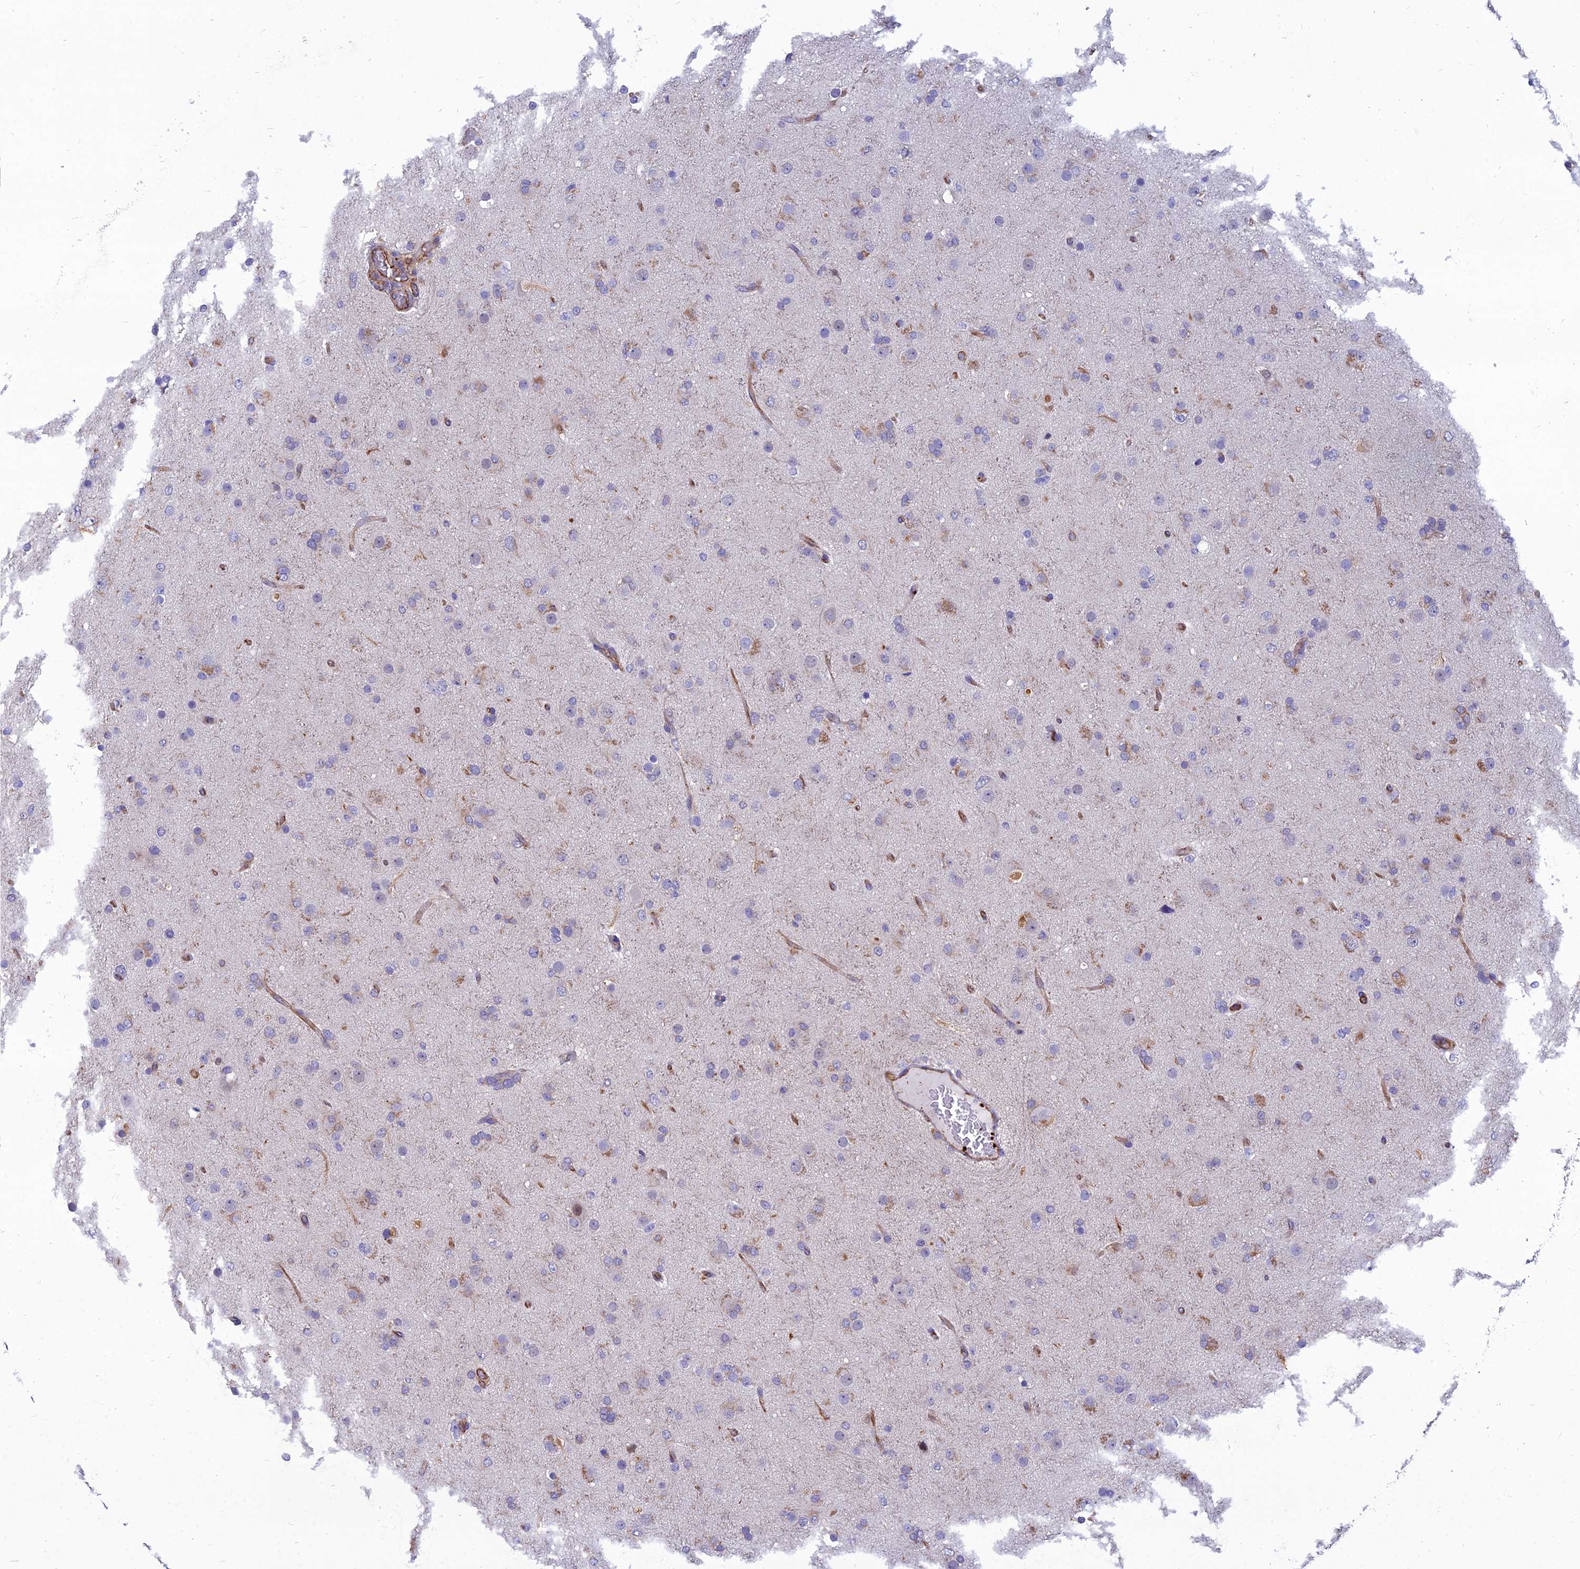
{"staining": {"intensity": "negative", "quantity": "none", "location": "none"}, "tissue": "glioma", "cell_type": "Tumor cells", "image_type": "cancer", "snomed": [{"axis": "morphology", "description": "Glioma, malignant, Low grade"}, {"axis": "topography", "description": "Brain"}], "caption": "Immunohistochemistry of glioma exhibits no staining in tumor cells.", "gene": "PSMD11", "patient": {"sex": "male", "age": 65}}